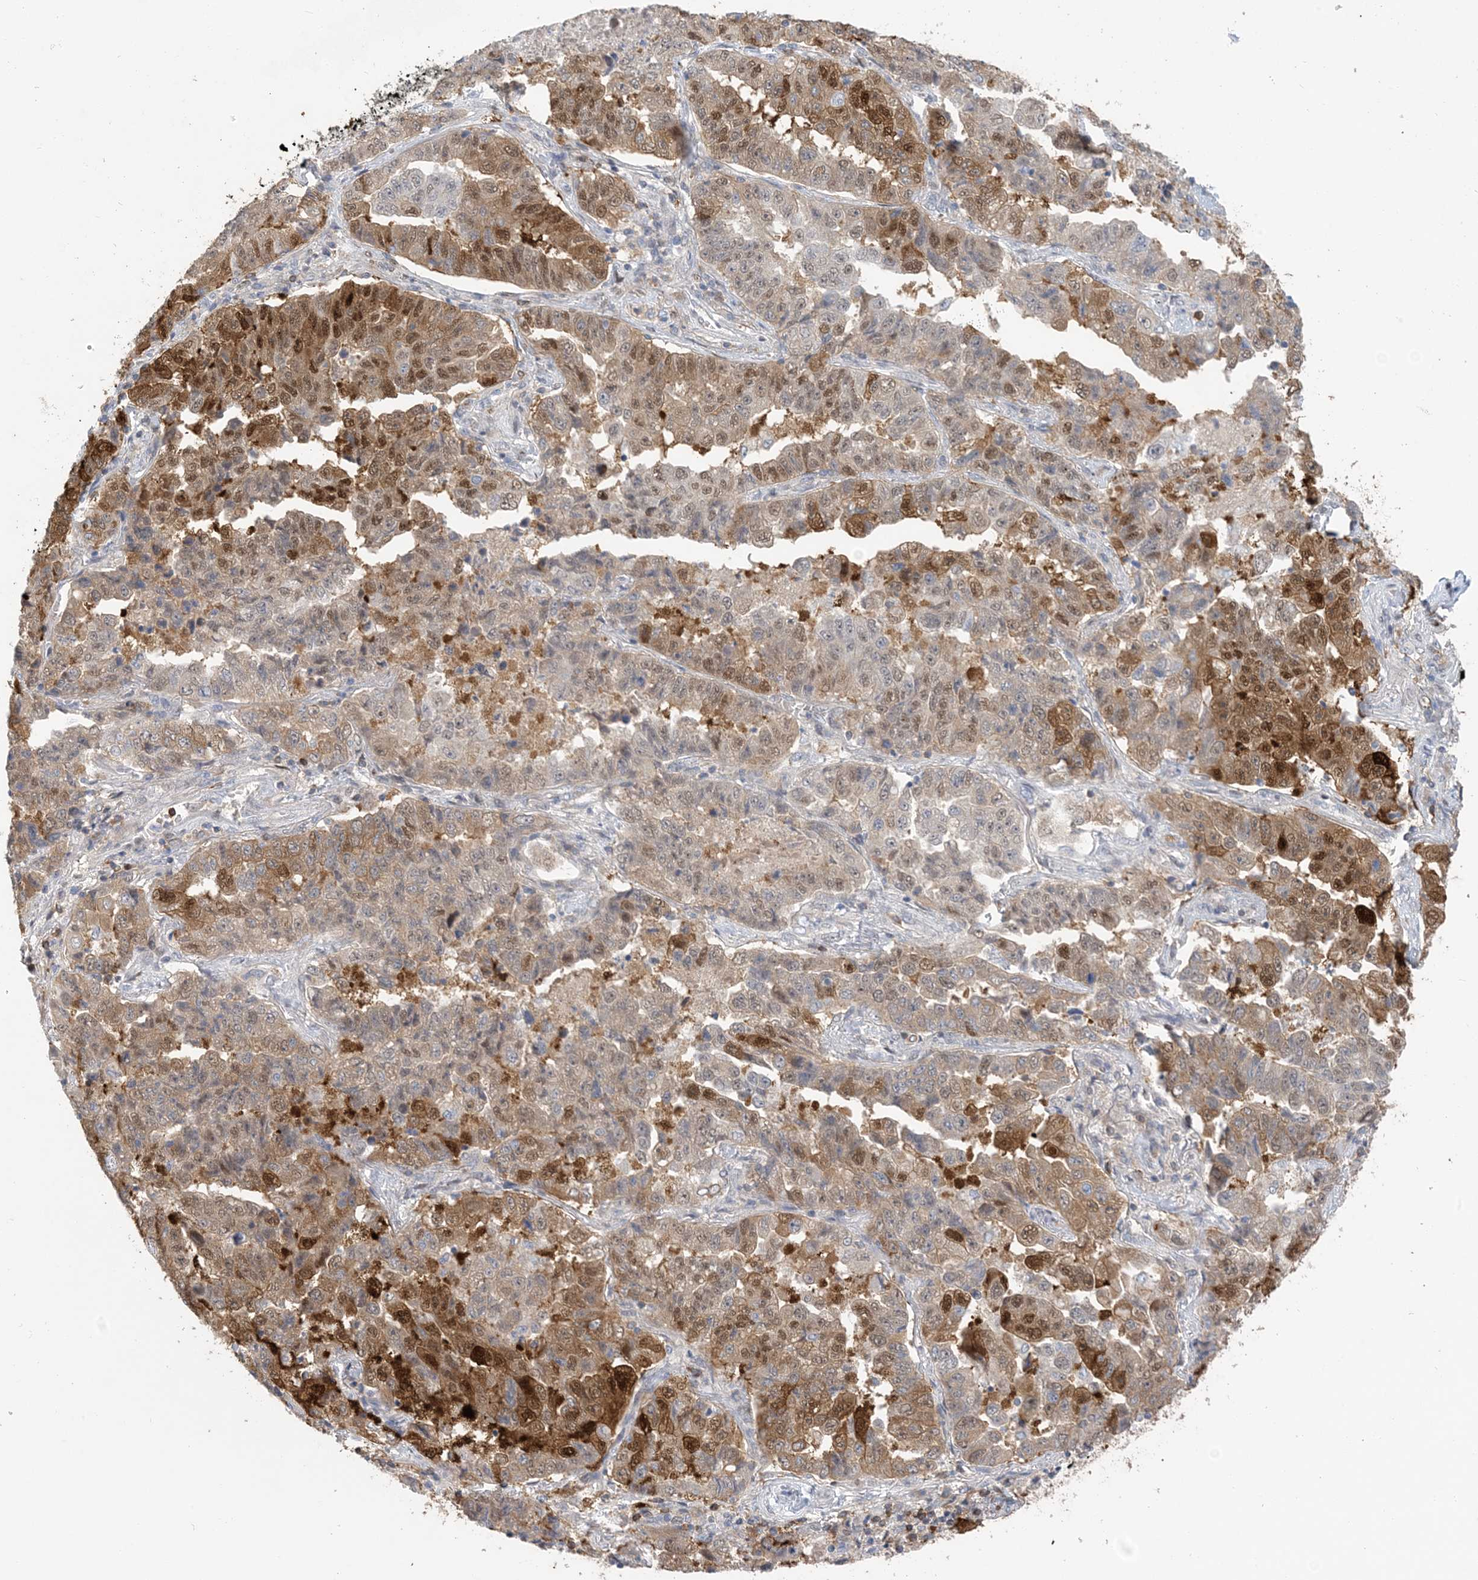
{"staining": {"intensity": "strong", "quantity": "25%-75%", "location": "cytoplasmic/membranous,nuclear"}, "tissue": "lung cancer", "cell_type": "Tumor cells", "image_type": "cancer", "snomed": [{"axis": "morphology", "description": "Adenocarcinoma, NOS"}, {"axis": "topography", "description": "Lung"}], "caption": "This histopathology image demonstrates immunohistochemistry staining of human lung adenocarcinoma, with high strong cytoplasmic/membranous and nuclear expression in about 25%-75% of tumor cells.", "gene": "ZC3H12A", "patient": {"sex": "female", "age": 51}}